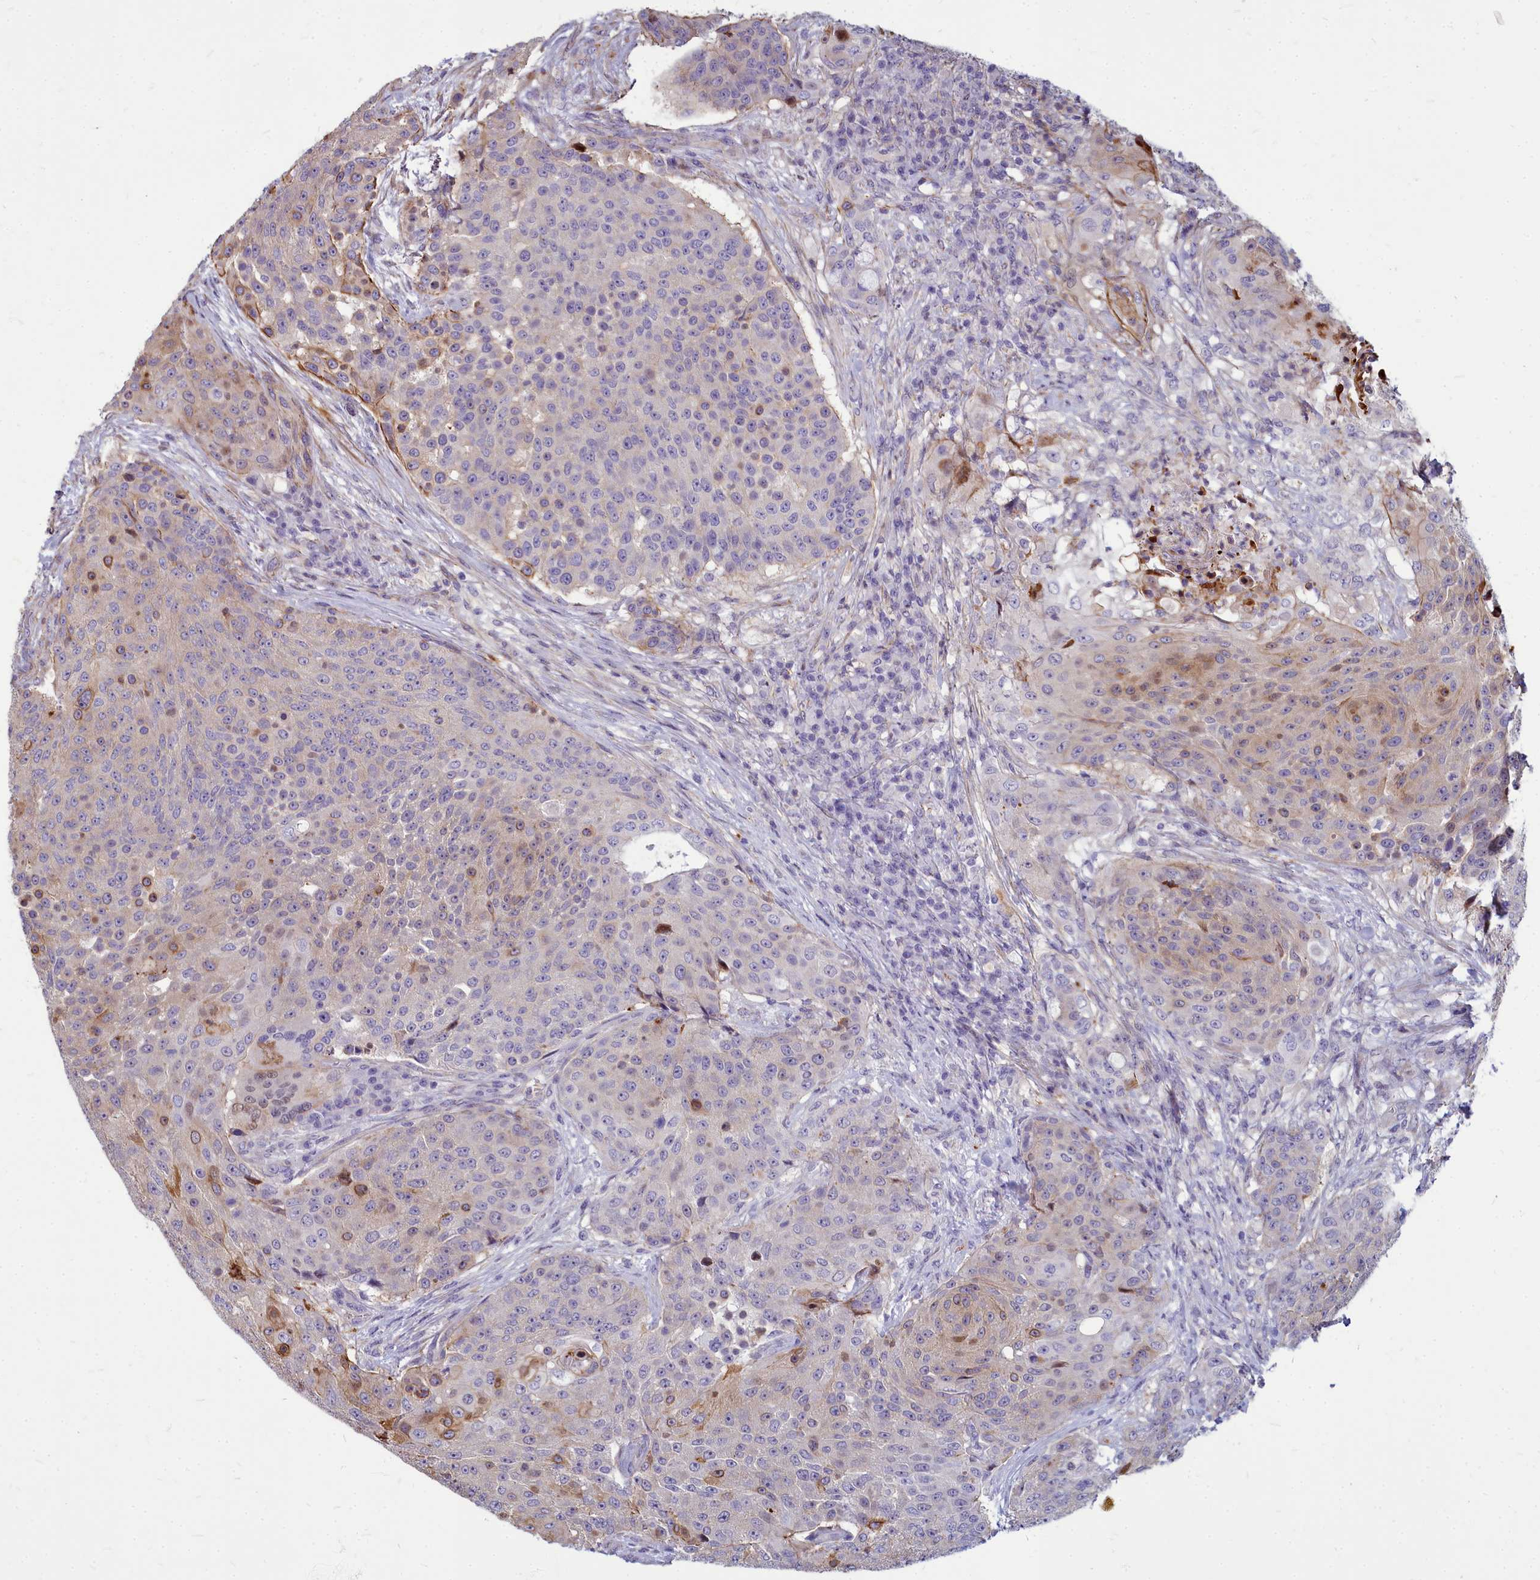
{"staining": {"intensity": "moderate", "quantity": "<25%", "location": "cytoplasmic/membranous"}, "tissue": "urothelial cancer", "cell_type": "Tumor cells", "image_type": "cancer", "snomed": [{"axis": "morphology", "description": "Urothelial carcinoma, High grade"}, {"axis": "topography", "description": "Urinary bladder"}], "caption": "This image reveals immunohistochemistry (IHC) staining of human high-grade urothelial carcinoma, with low moderate cytoplasmic/membranous positivity in about <25% of tumor cells.", "gene": "TTC5", "patient": {"sex": "female", "age": 63}}